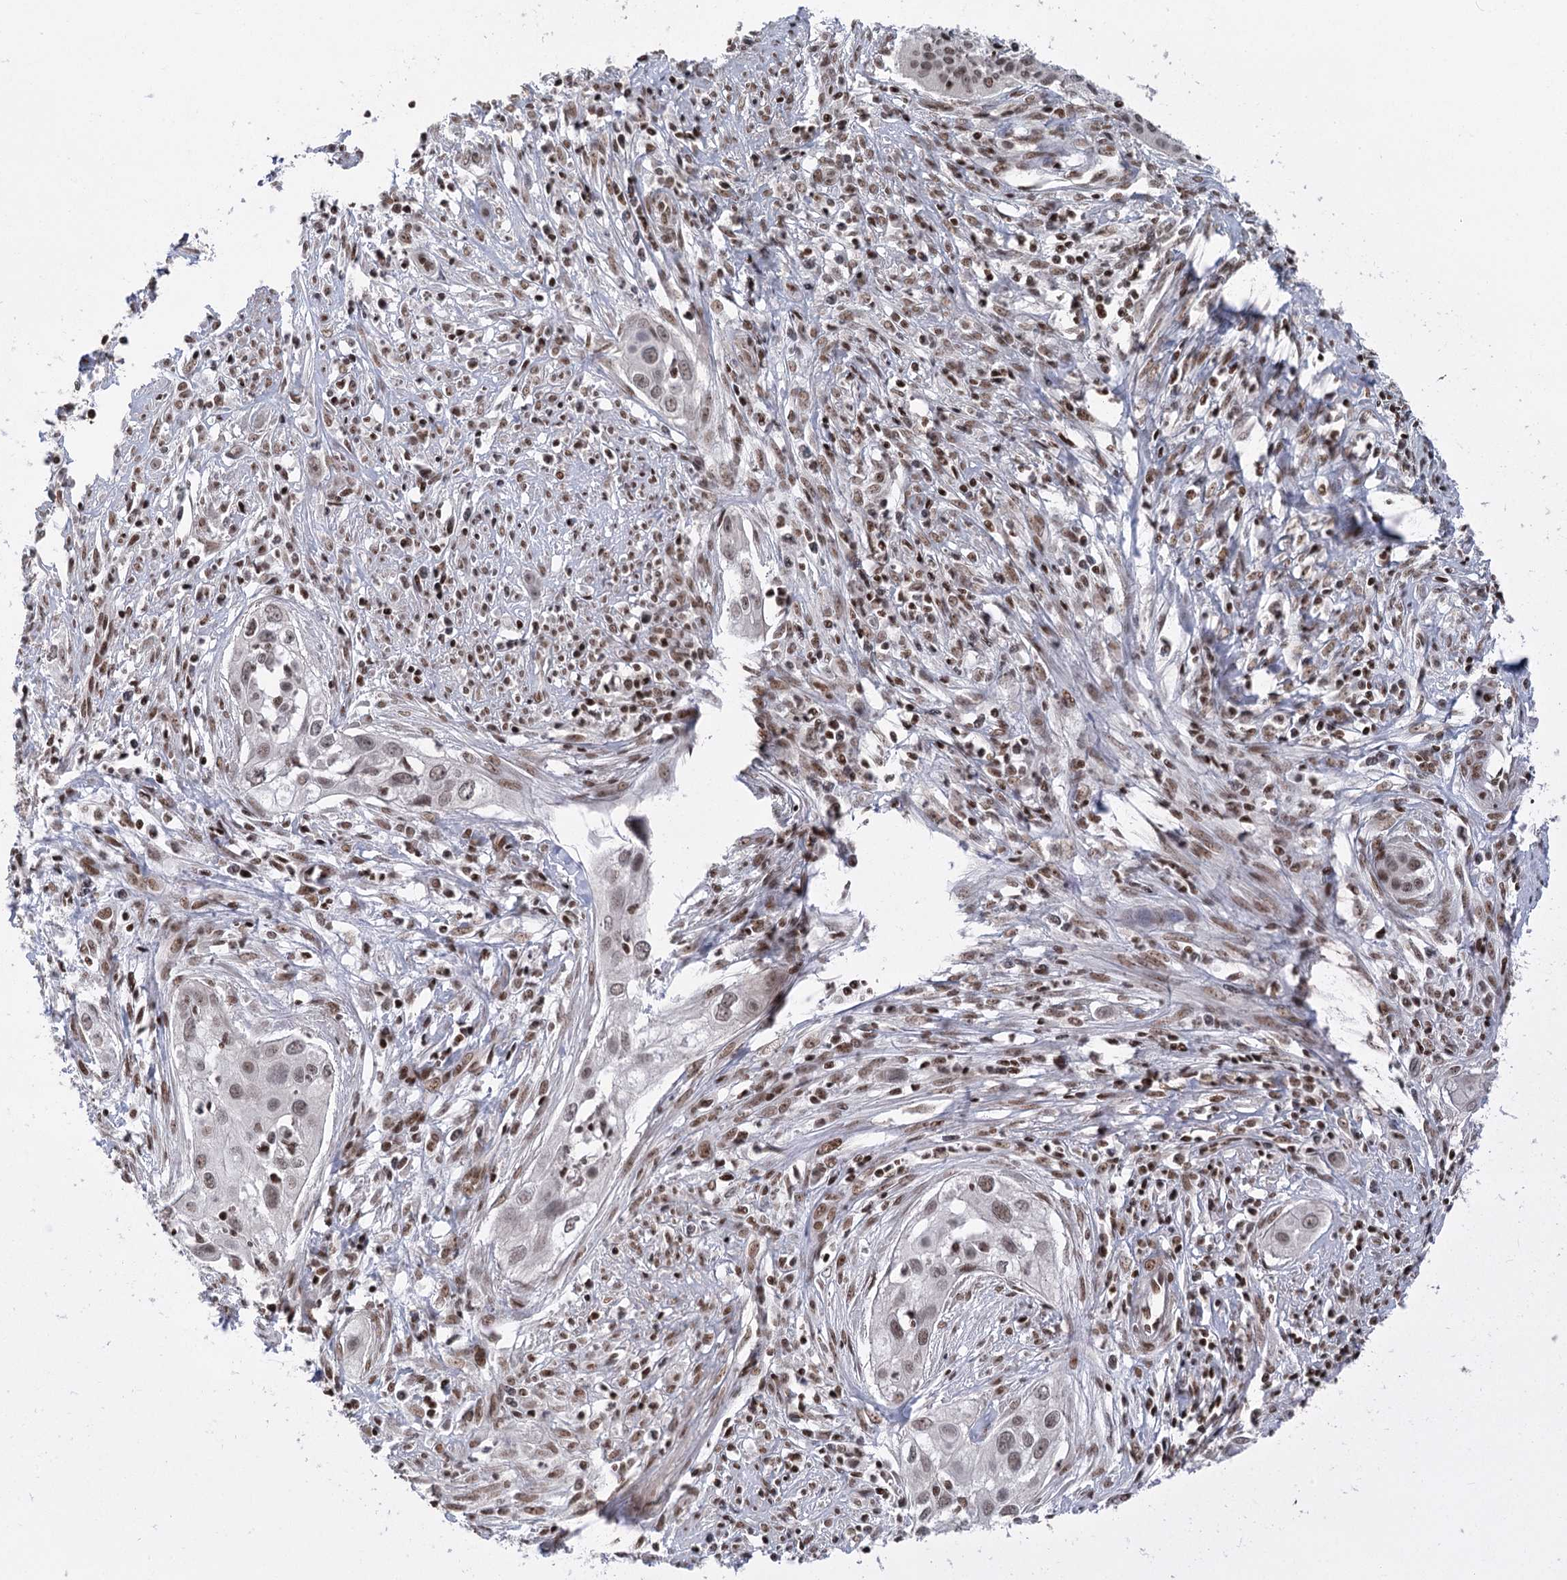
{"staining": {"intensity": "weak", "quantity": ">75%", "location": "nuclear"}, "tissue": "cervical cancer", "cell_type": "Tumor cells", "image_type": "cancer", "snomed": [{"axis": "morphology", "description": "Squamous cell carcinoma, NOS"}, {"axis": "topography", "description": "Cervix"}], "caption": "Human squamous cell carcinoma (cervical) stained for a protein (brown) displays weak nuclear positive expression in about >75% of tumor cells.", "gene": "CGGBP1", "patient": {"sex": "female", "age": 34}}